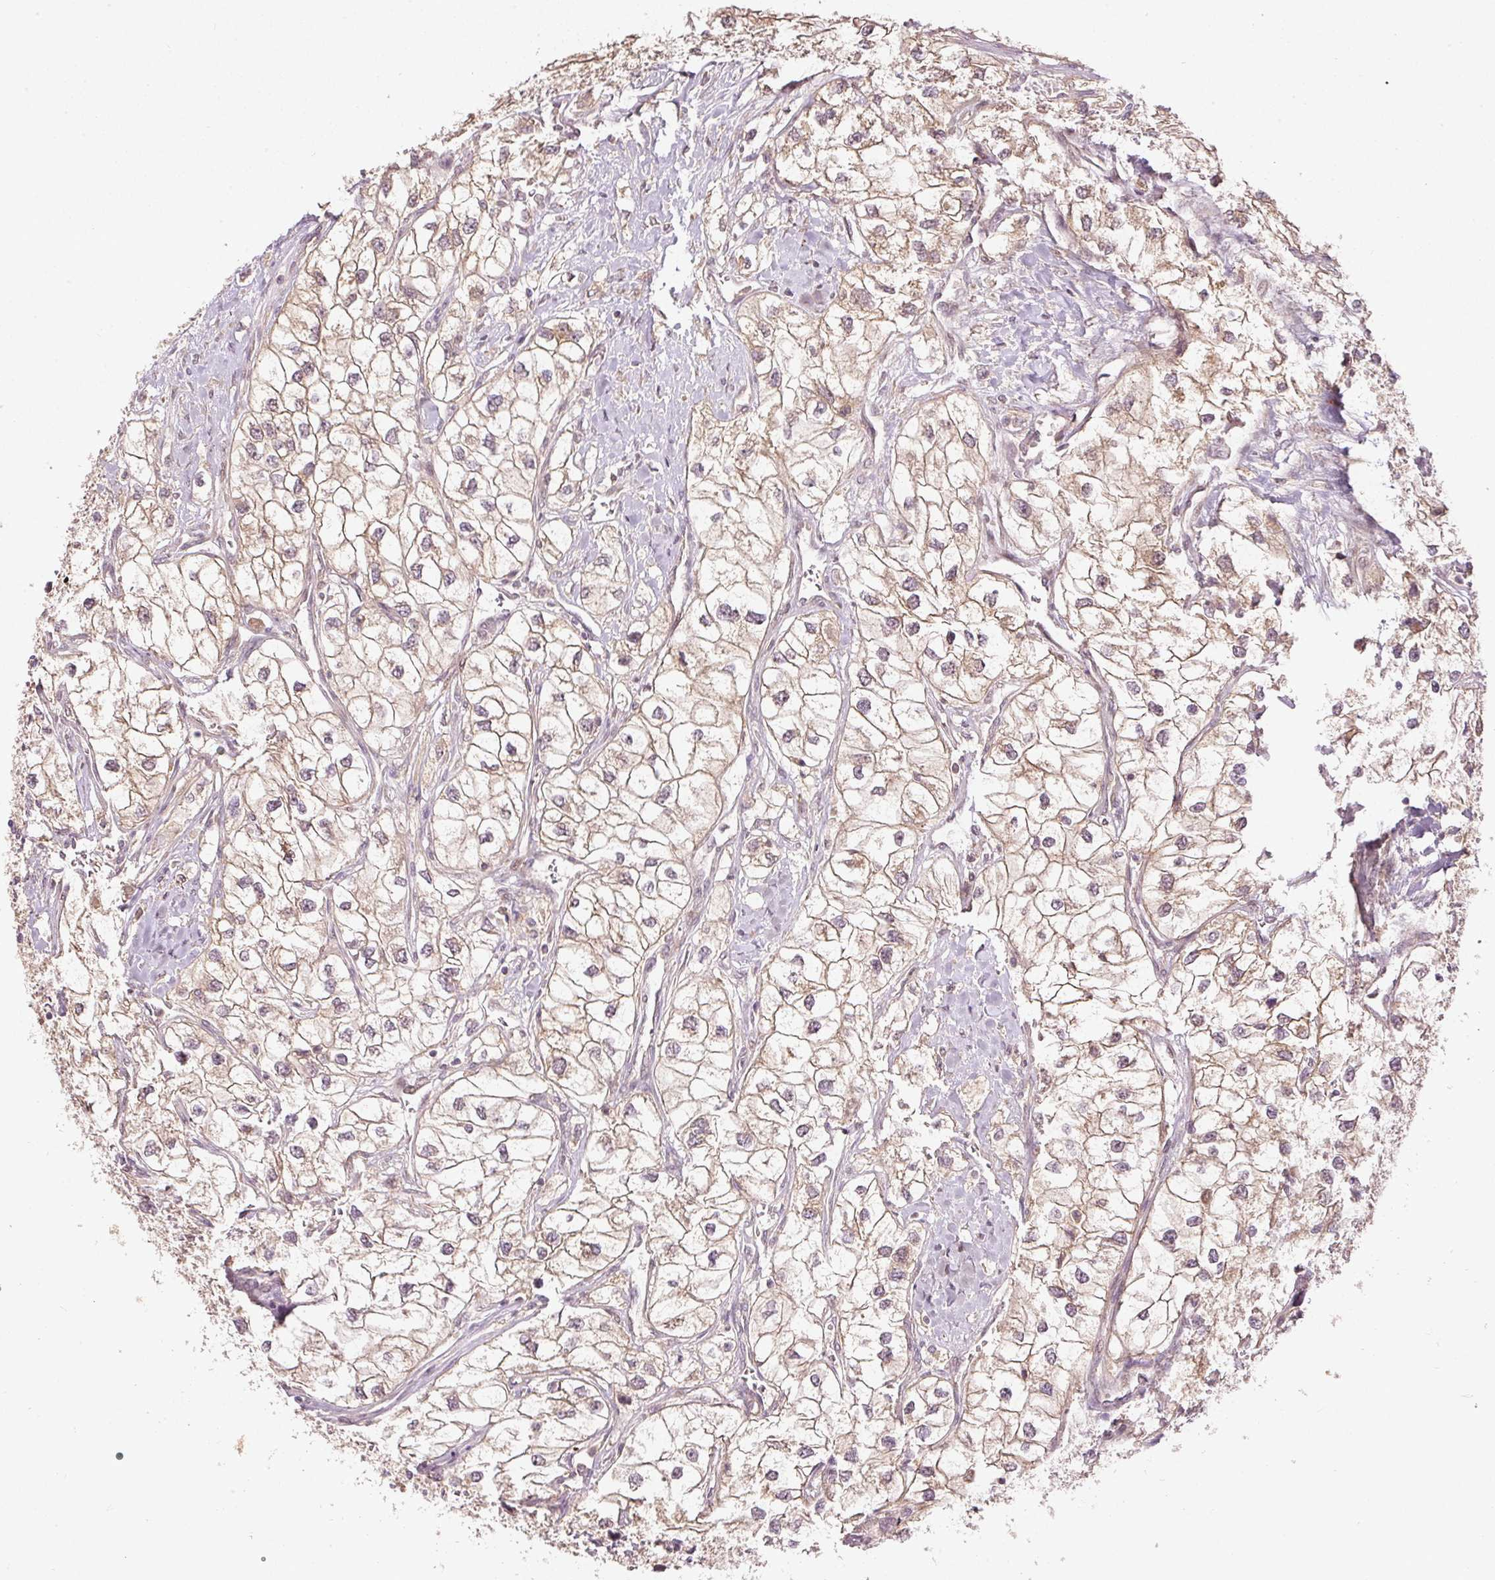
{"staining": {"intensity": "weak", "quantity": "25%-75%", "location": "cytoplasmic/membranous"}, "tissue": "renal cancer", "cell_type": "Tumor cells", "image_type": "cancer", "snomed": [{"axis": "morphology", "description": "Adenocarcinoma, NOS"}, {"axis": "topography", "description": "Kidney"}], "caption": "A low amount of weak cytoplasmic/membranous expression is appreciated in about 25%-75% of tumor cells in renal adenocarcinoma tissue.", "gene": "PCDHB1", "patient": {"sex": "male", "age": 59}}